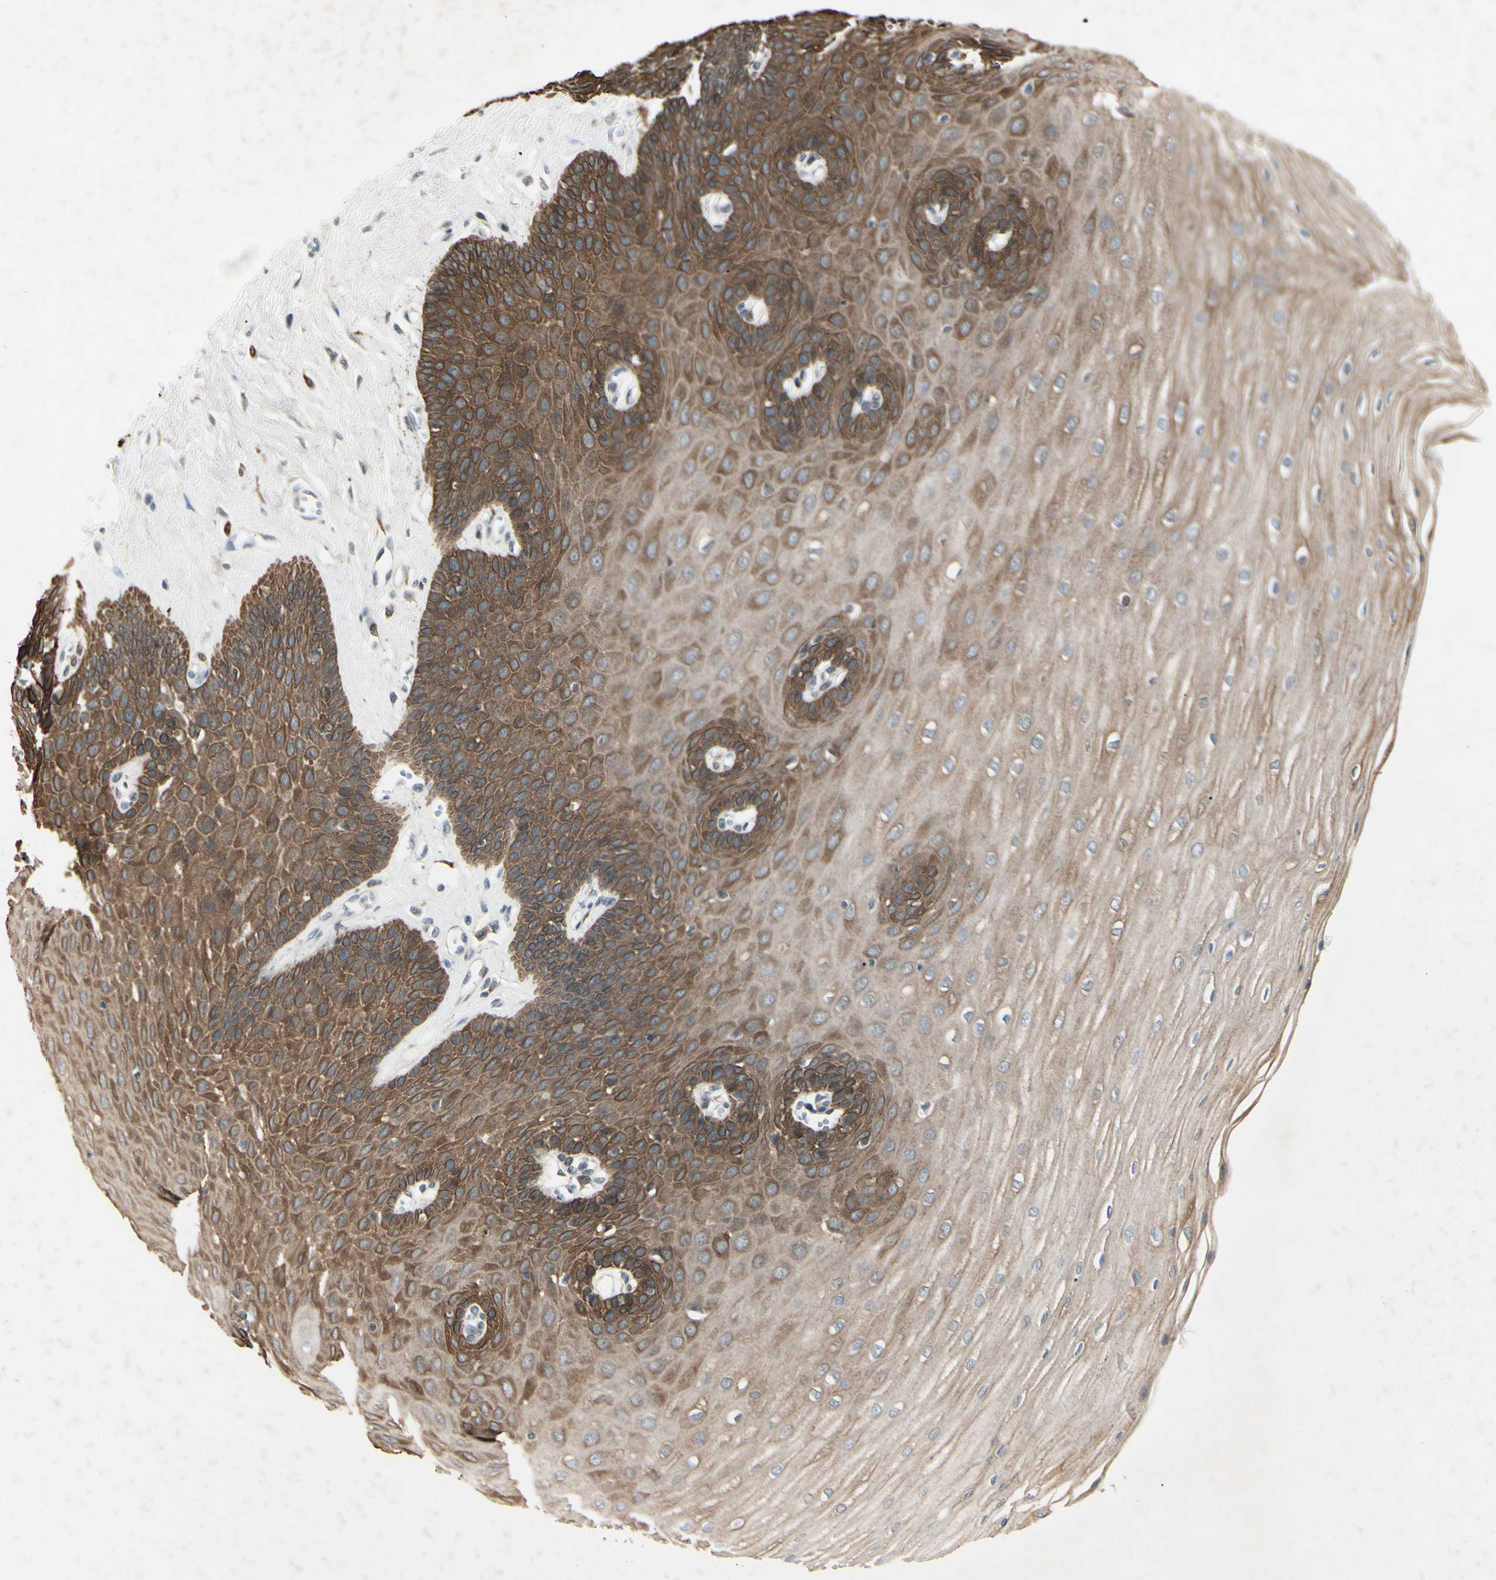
{"staining": {"intensity": "strong", "quantity": "25%-75%", "location": "cytoplasmic/membranous"}, "tissue": "esophagus", "cell_type": "Squamous epithelial cells", "image_type": "normal", "snomed": [{"axis": "morphology", "description": "Normal tissue, NOS"}, {"axis": "morphology", "description": "Squamous cell carcinoma, NOS"}, {"axis": "topography", "description": "Esophagus"}], "caption": "About 25%-75% of squamous epithelial cells in benign esophagus show strong cytoplasmic/membranous protein expression as visualized by brown immunohistochemical staining.", "gene": "FGFR2", "patient": {"sex": "male", "age": 65}}